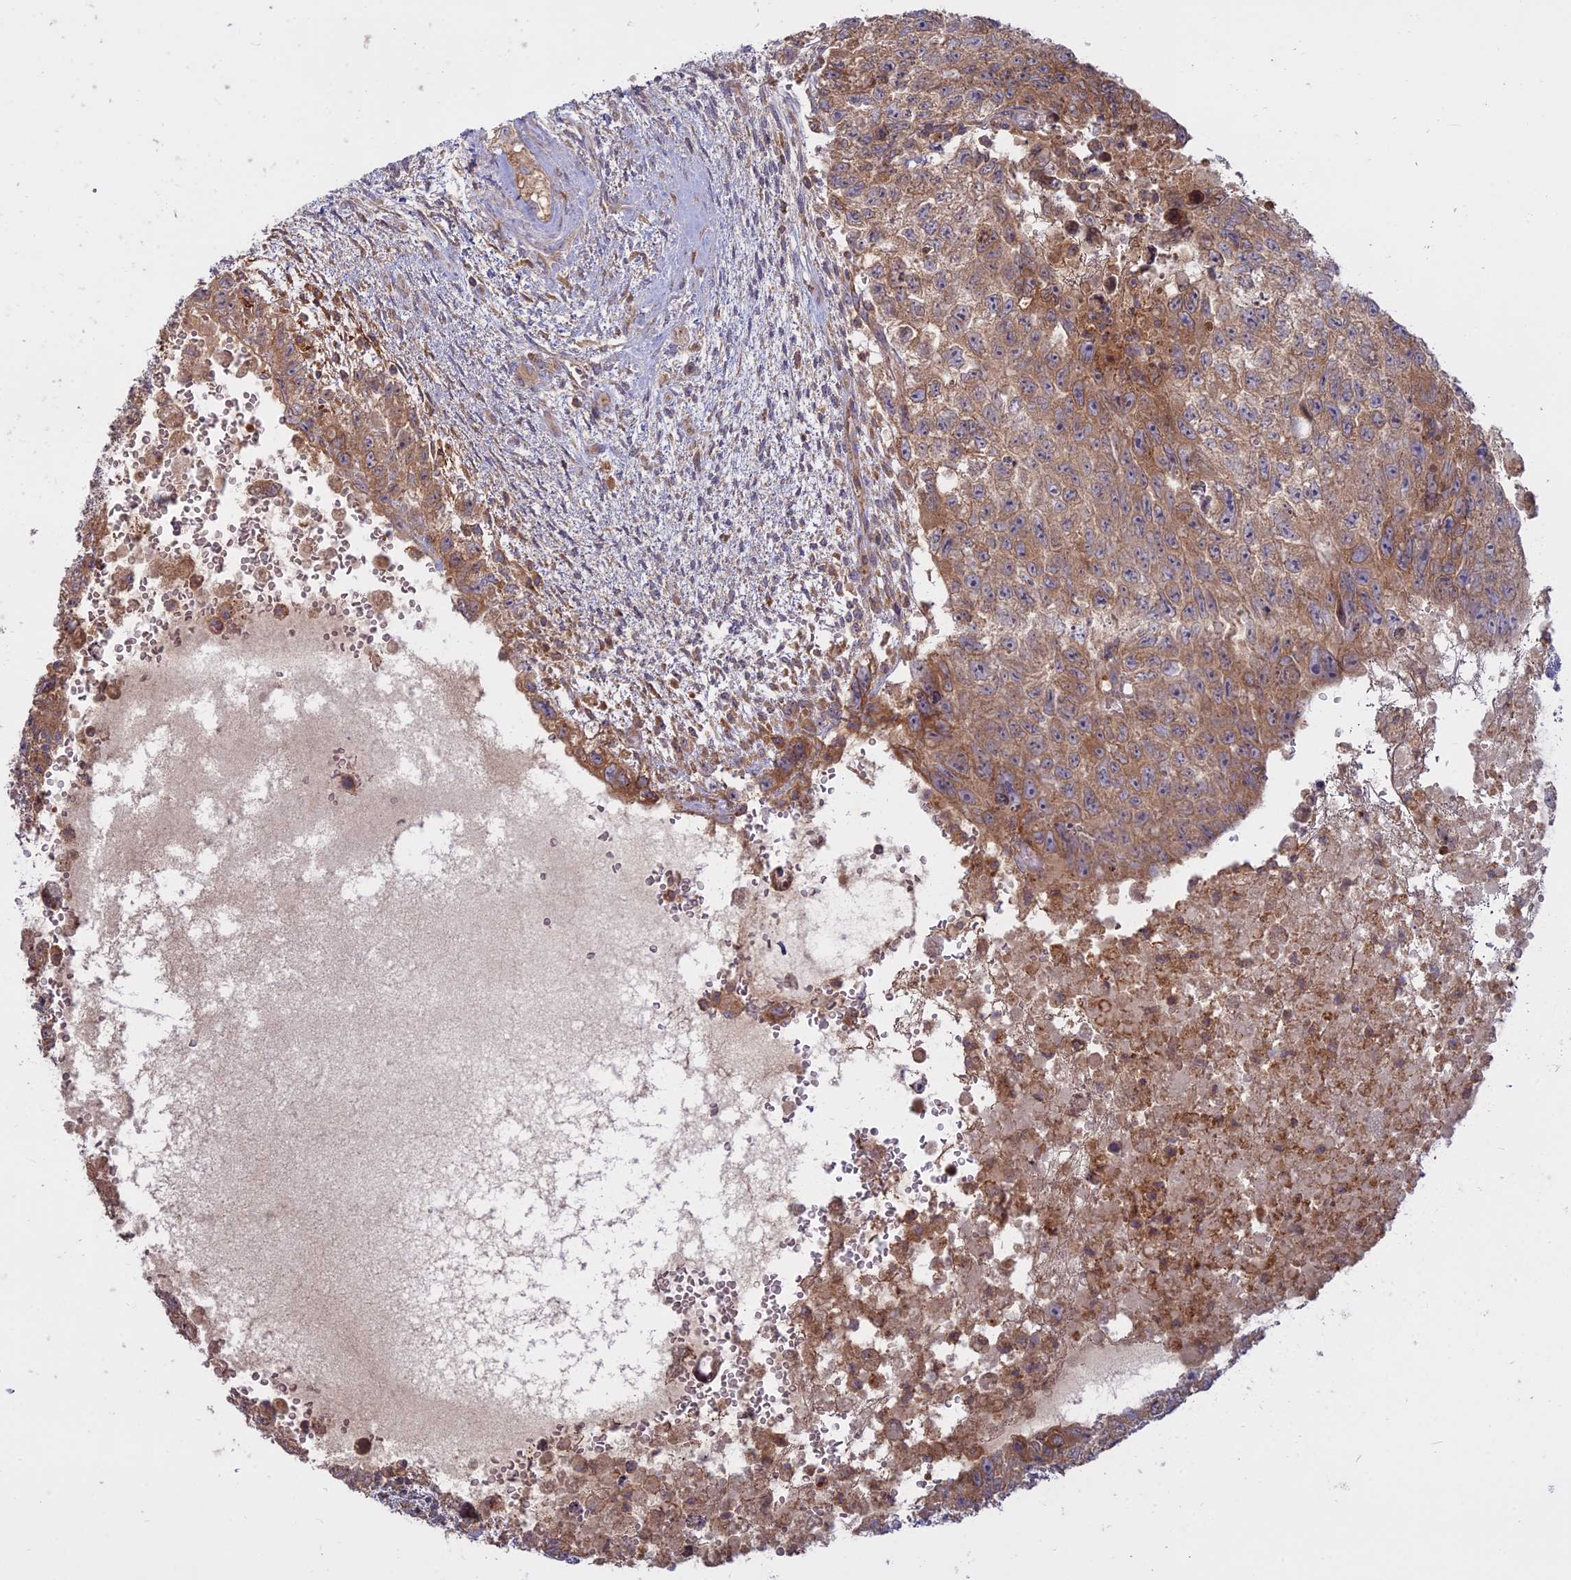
{"staining": {"intensity": "moderate", "quantity": ">75%", "location": "cytoplasmic/membranous"}, "tissue": "testis cancer", "cell_type": "Tumor cells", "image_type": "cancer", "snomed": [{"axis": "morphology", "description": "Carcinoma, Embryonal, NOS"}, {"axis": "topography", "description": "Testis"}], "caption": "High-power microscopy captured an IHC image of testis cancer, revealing moderate cytoplasmic/membranous staining in approximately >75% of tumor cells. Ihc stains the protein in brown and the nuclei are stained blue.", "gene": "TMEM208", "patient": {"sex": "male", "age": 26}}